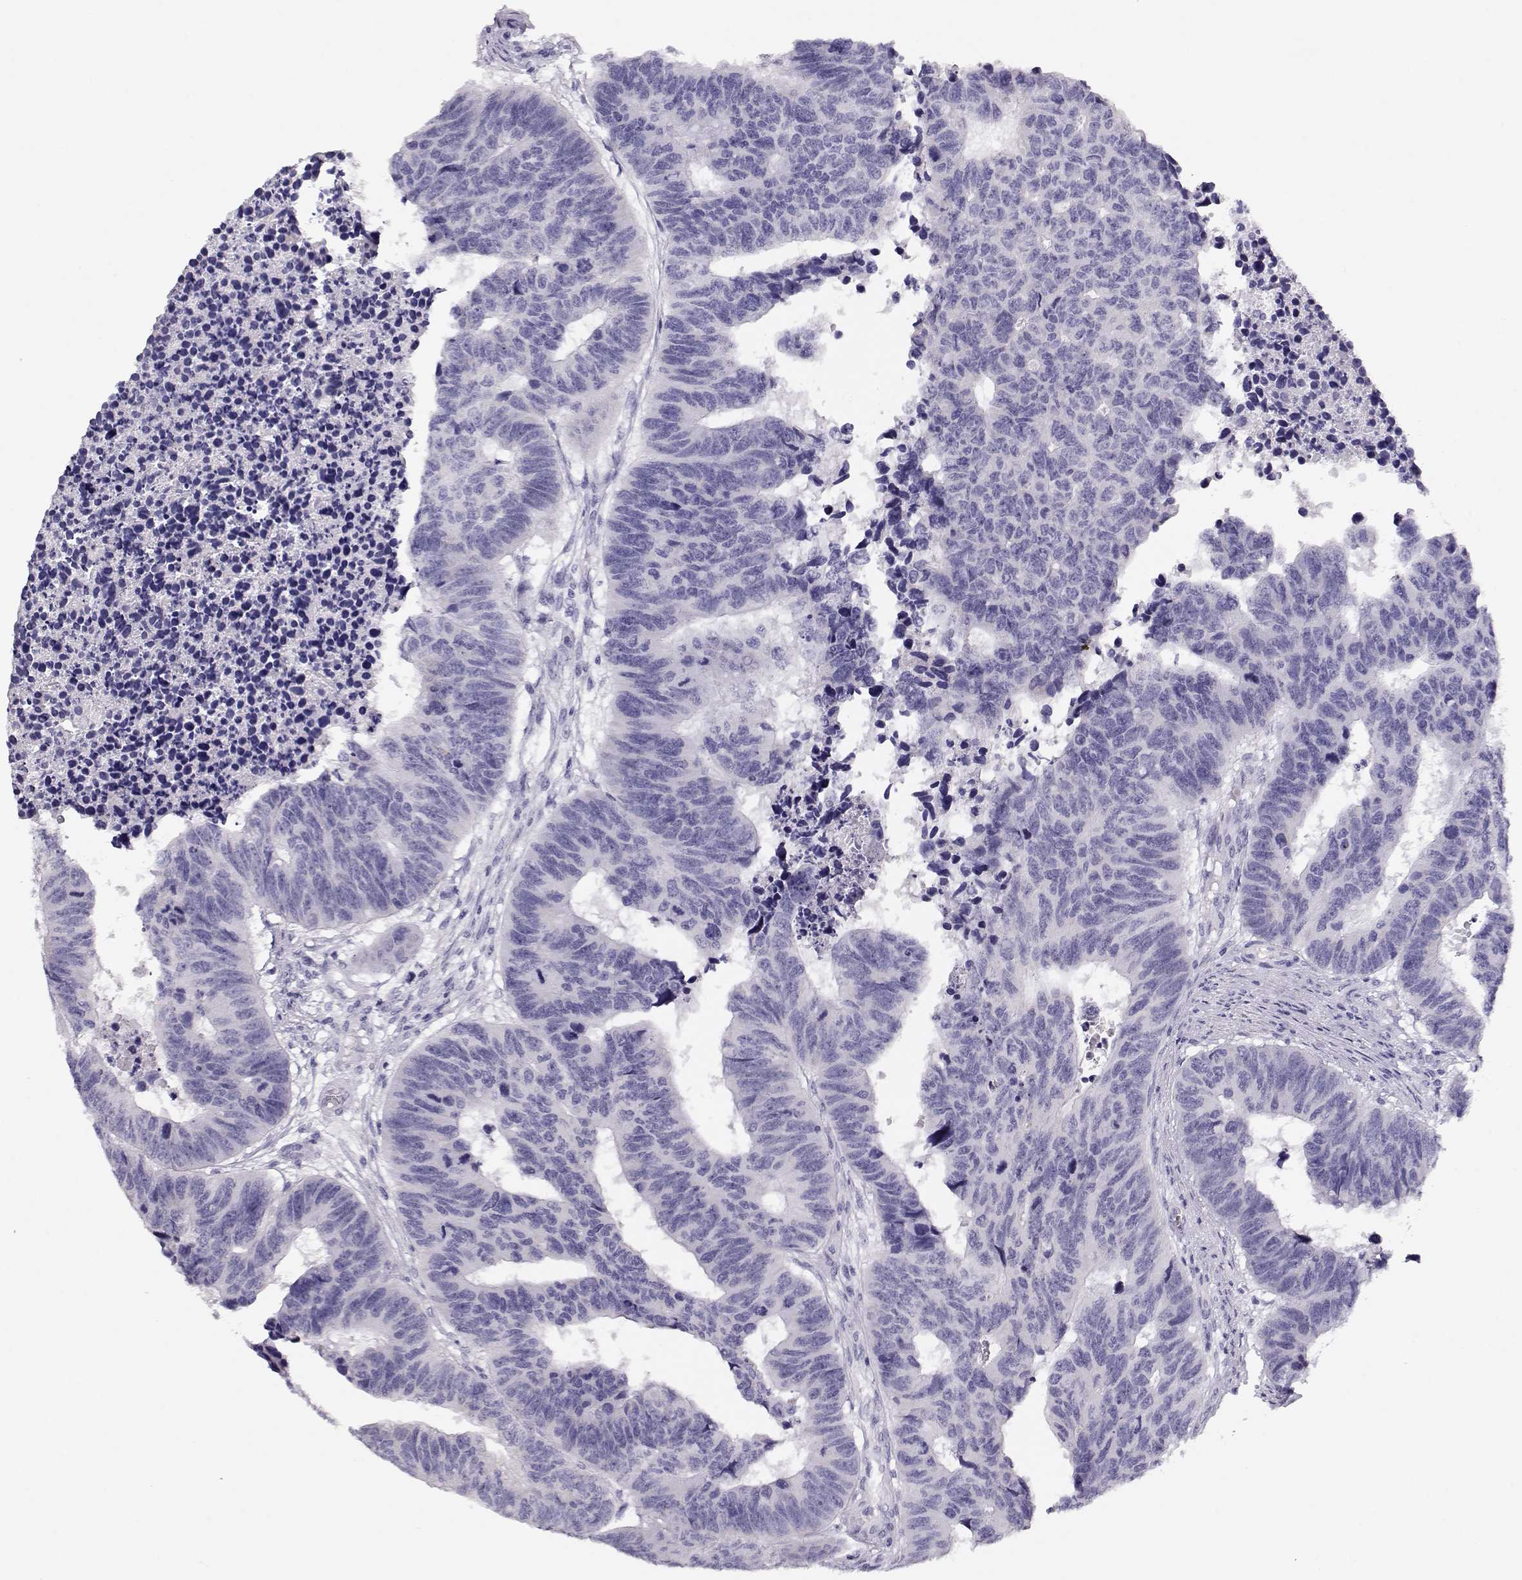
{"staining": {"intensity": "negative", "quantity": "none", "location": "none"}, "tissue": "colorectal cancer", "cell_type": "Tumor cells", "image_type": "cancer", "snomed": [{"axis": "morphology", "description": "Adenocarcinoma, NOS"}, {"axis": "topography", "description": "Rectum"}], "caption": "Immunohistochemical staining of adenocarcinoma (colorectal) reveals no significant staining in tumor cells. (Brightfield microscopy of DAB immunohistochemistry at high magnification).", "gene": "MAGEC1", "patient": {"sex": "female", "age": 85}}